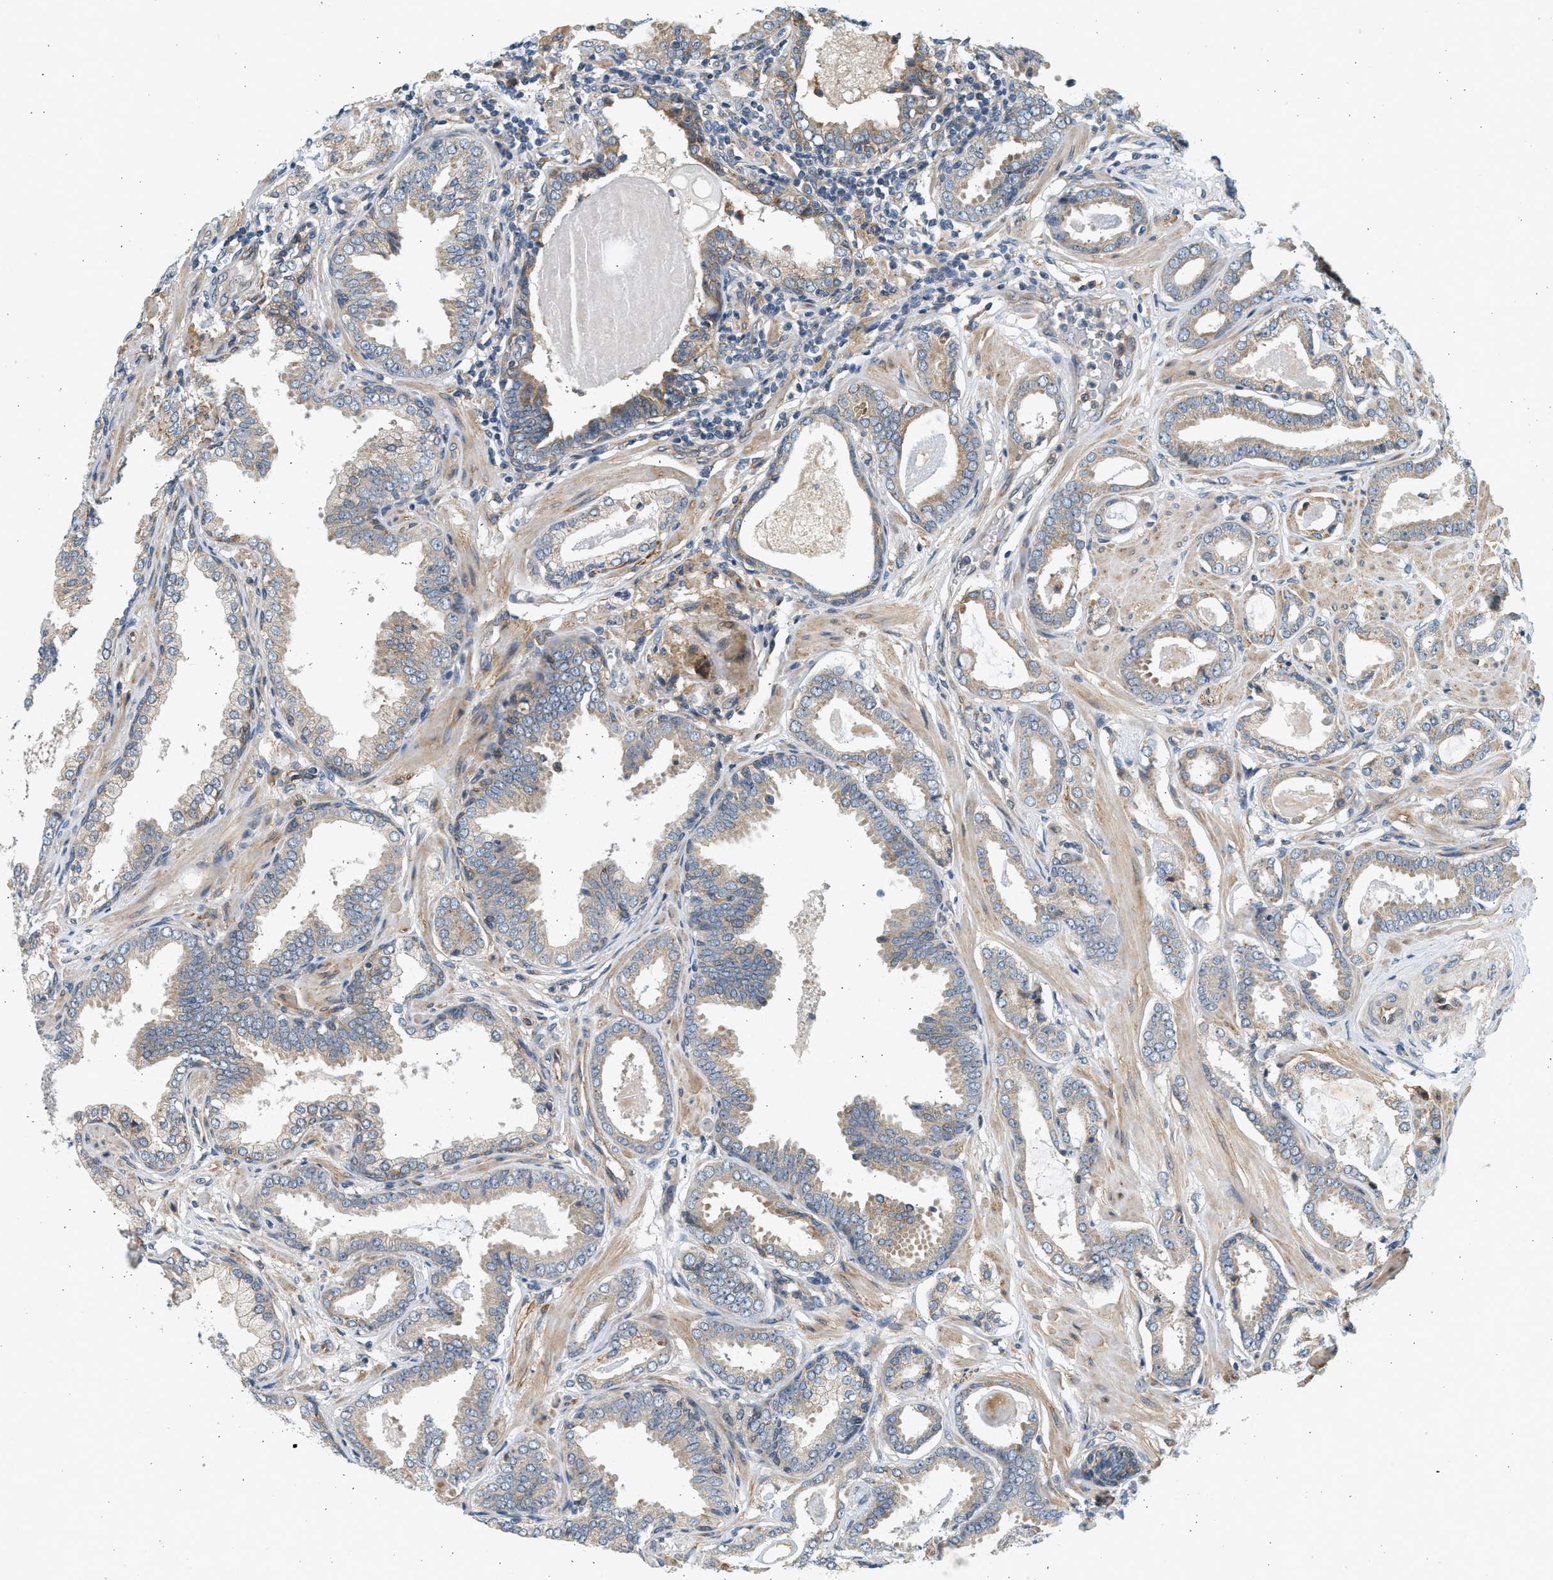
{"staining": {"intensity": "weak", "quantity": "25%-75%", "location": "cytoplasmic/membranous"}, "tissue": "prostate cancer", "cell_type": "Tumor cells", "image_type": "cancer", "snomed": [{"axis": "morphology", "description": "Adenocarcinoma, Low grade"}, {"axis": "topography", "description": "Prostate"}], "caption": "Prostate cancer stained with DAB immunohistochemistry shows low levels of weak cytoplasmic/membranous expression in approximately 25%-75% of tumor cells.", "gene": "KDELR2", "patient": {"sex": "male", "age": 53}}